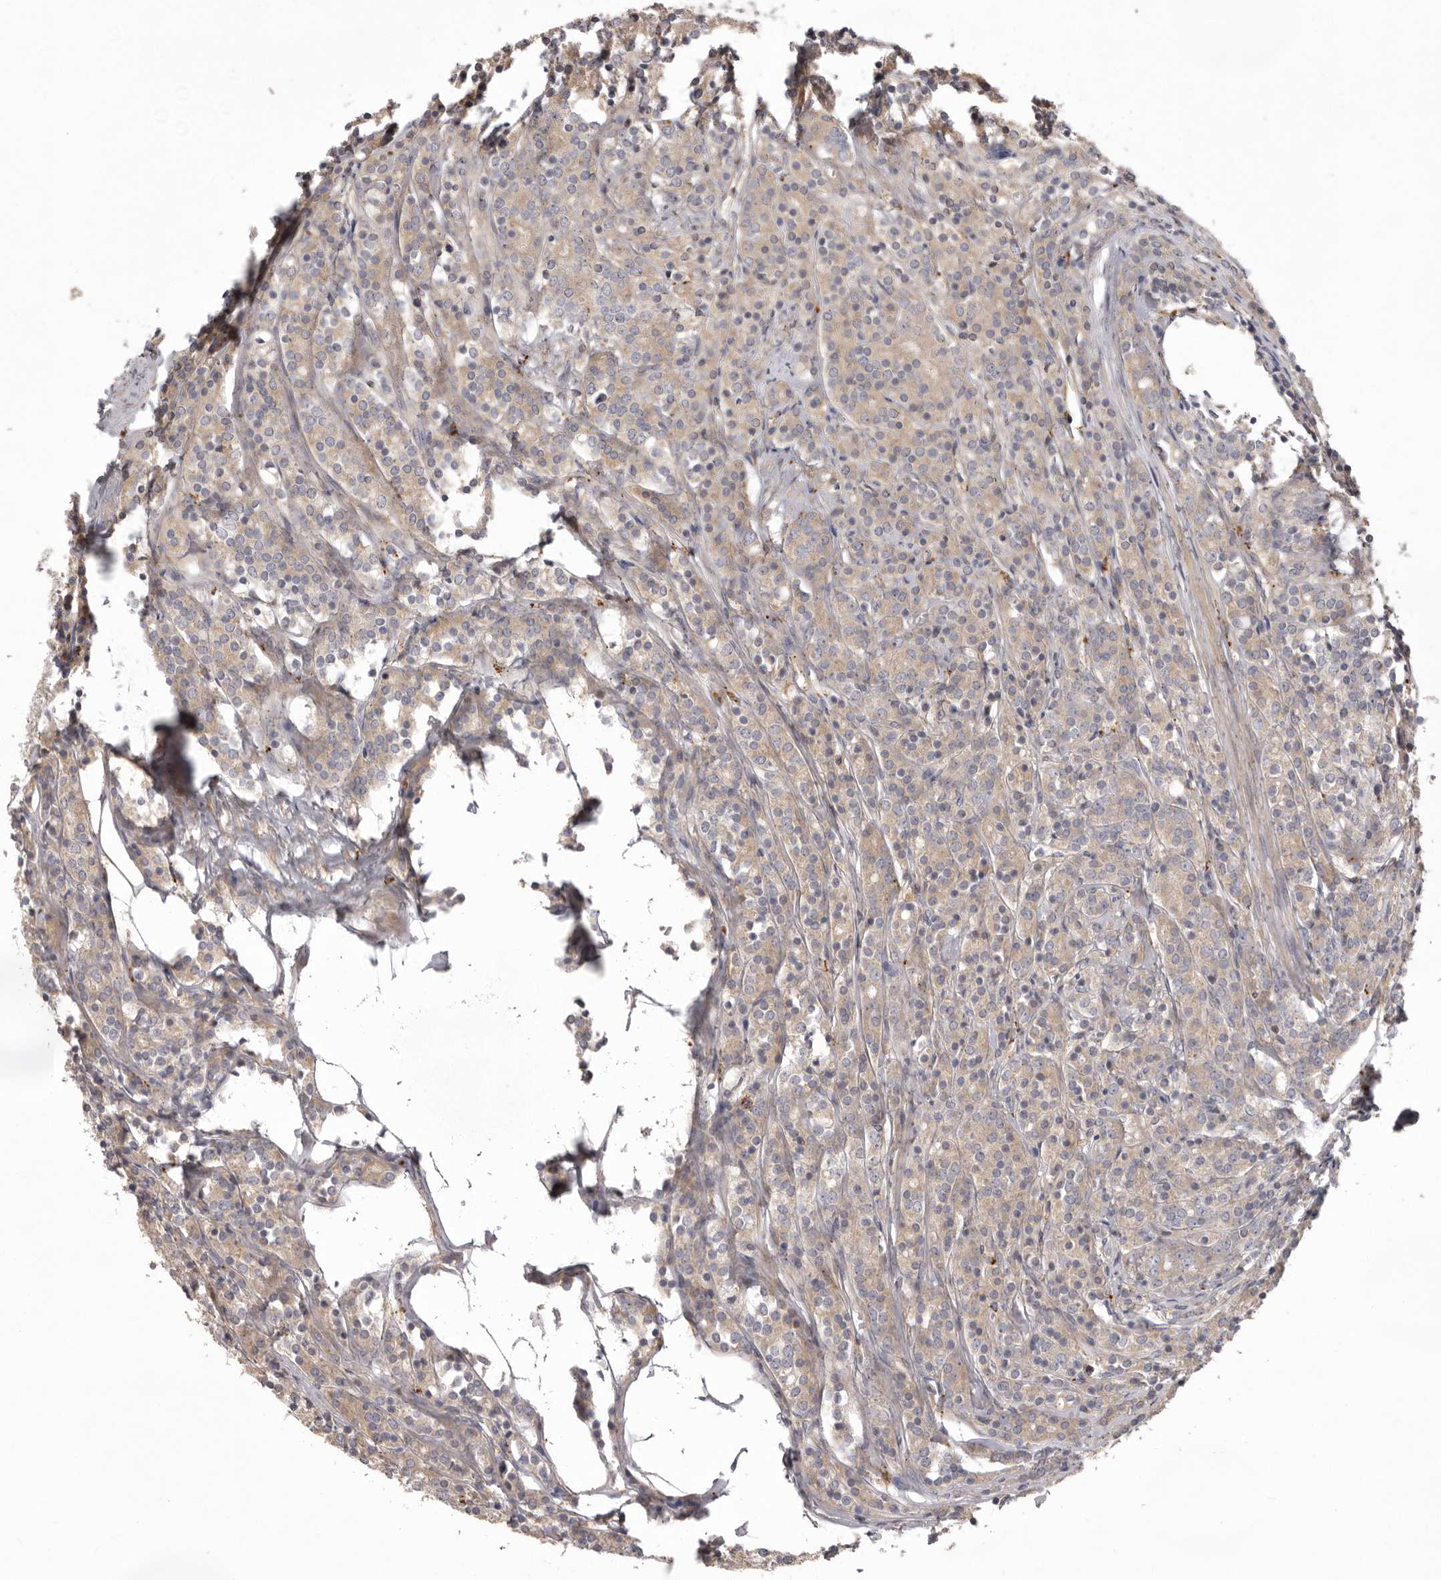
{"staining": {"intensity": "weak", "quantity": ">75%", "location": "cytoplasmic/membranous"}, "tissue": "prostate cancer", "cell_type": "Tumor cells", "image_type": "cancer", "snomed": [{"axis": "morphology", "description": "Adenocarcinoma, High grade"}, {"axis": "topography", "description": "Prostate"}], "caption": "DAB immunohistochemical staining of prostate high-grade adenocarcinoma shows weak cytoplasmic/membranous protein positivity in approximately >75% of tumor cells.", "gene": "WDR47", "patient": {"sex": "male", "age": 62}}